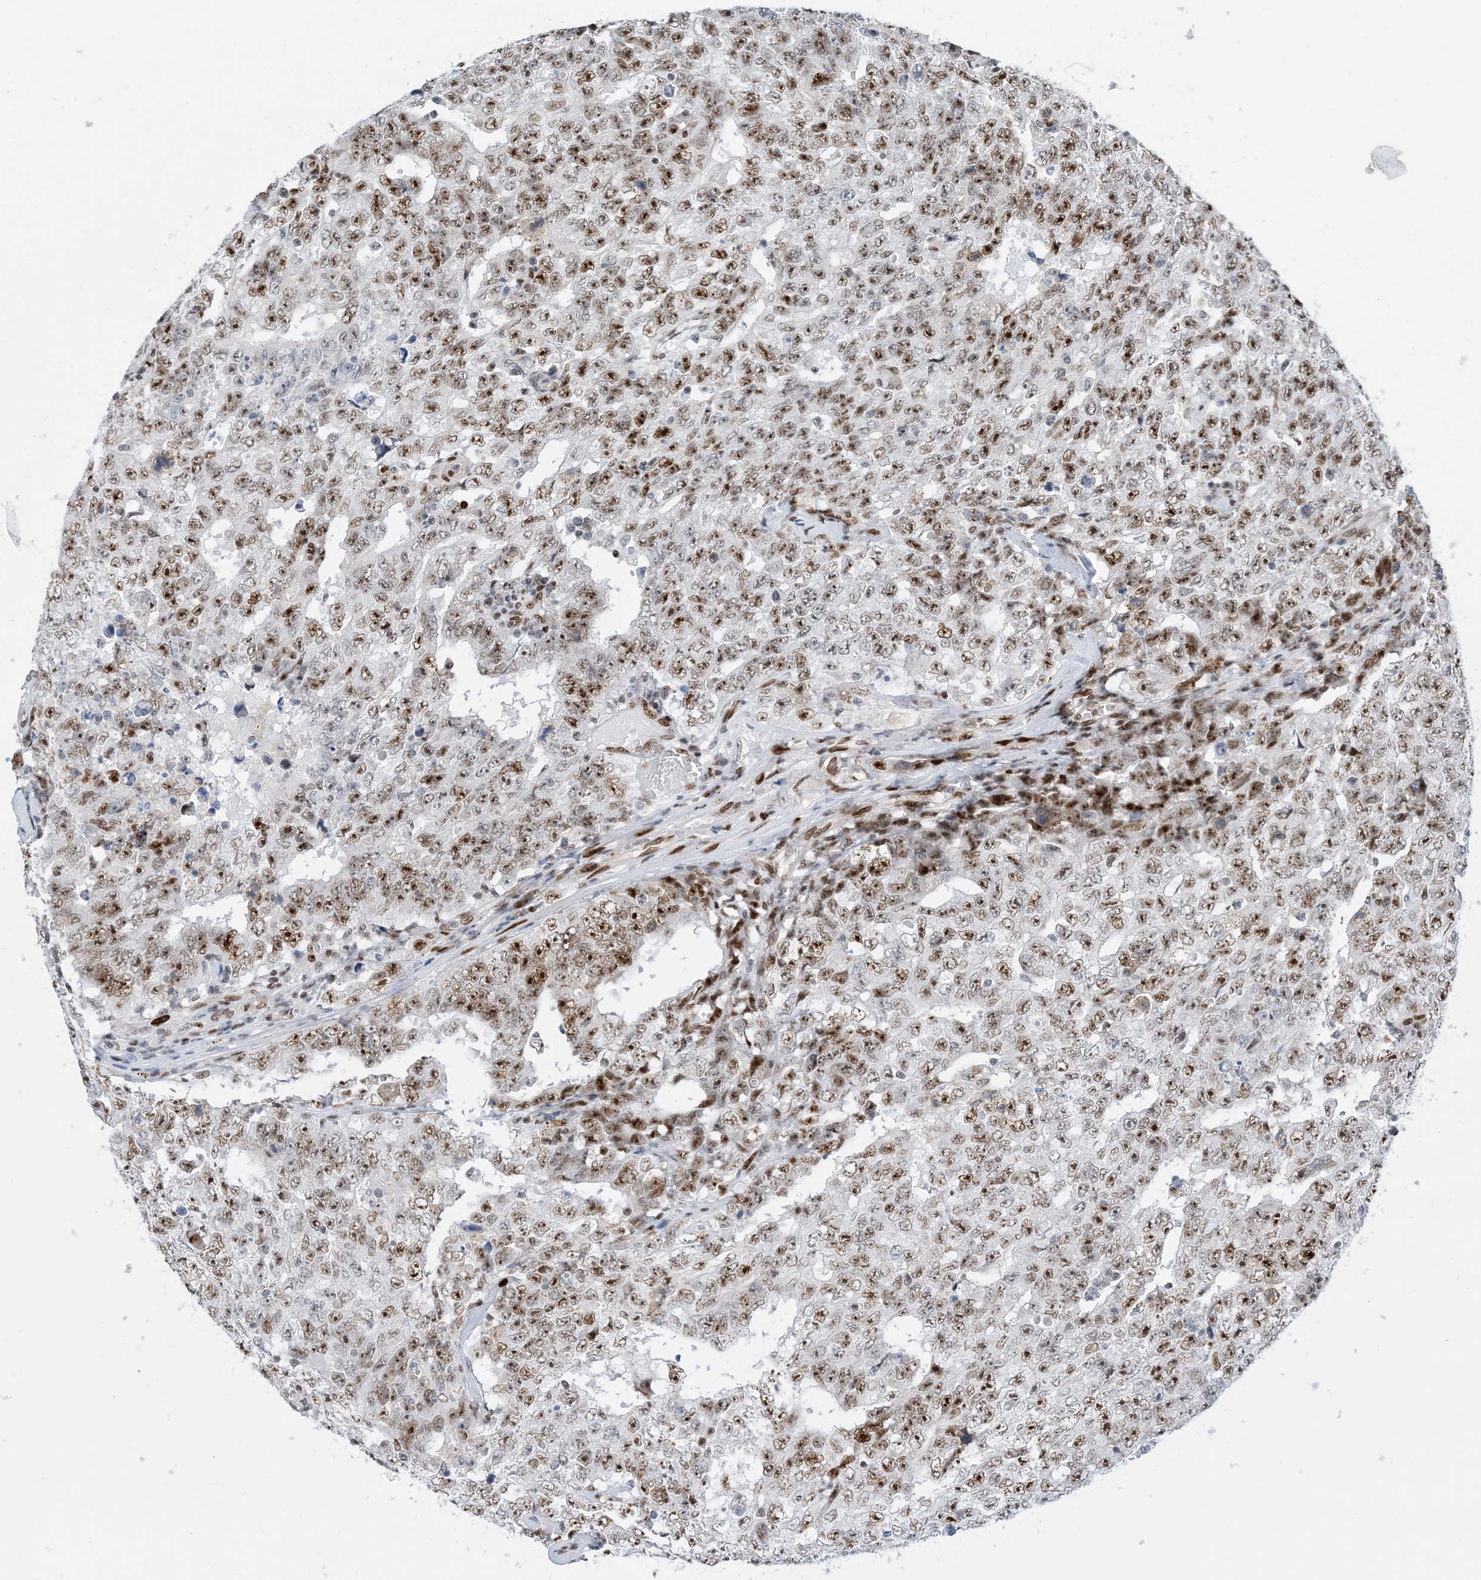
{"staining": {"intensity": "moderate", "quantity": ">75%", "location": "nuclear"}, "tissue": "testis cancer", "cell_type": "Tumor cells", "image_type": "cancer", "snomed": [{"axis": "morphology", "description": "Carcinoma, Embryonal, NOS"}, {"axis": "topography", "description": "Testis"}], "caption": "High-power microscopy captured an immunohistochemistry histopathology image of embryonal carcinoma (testis), revealing moderate nuclear staining in approximately >75% of tumor cells.", "gene": "TSPYL1", "patient": {"sex": "male", "age": 26}}